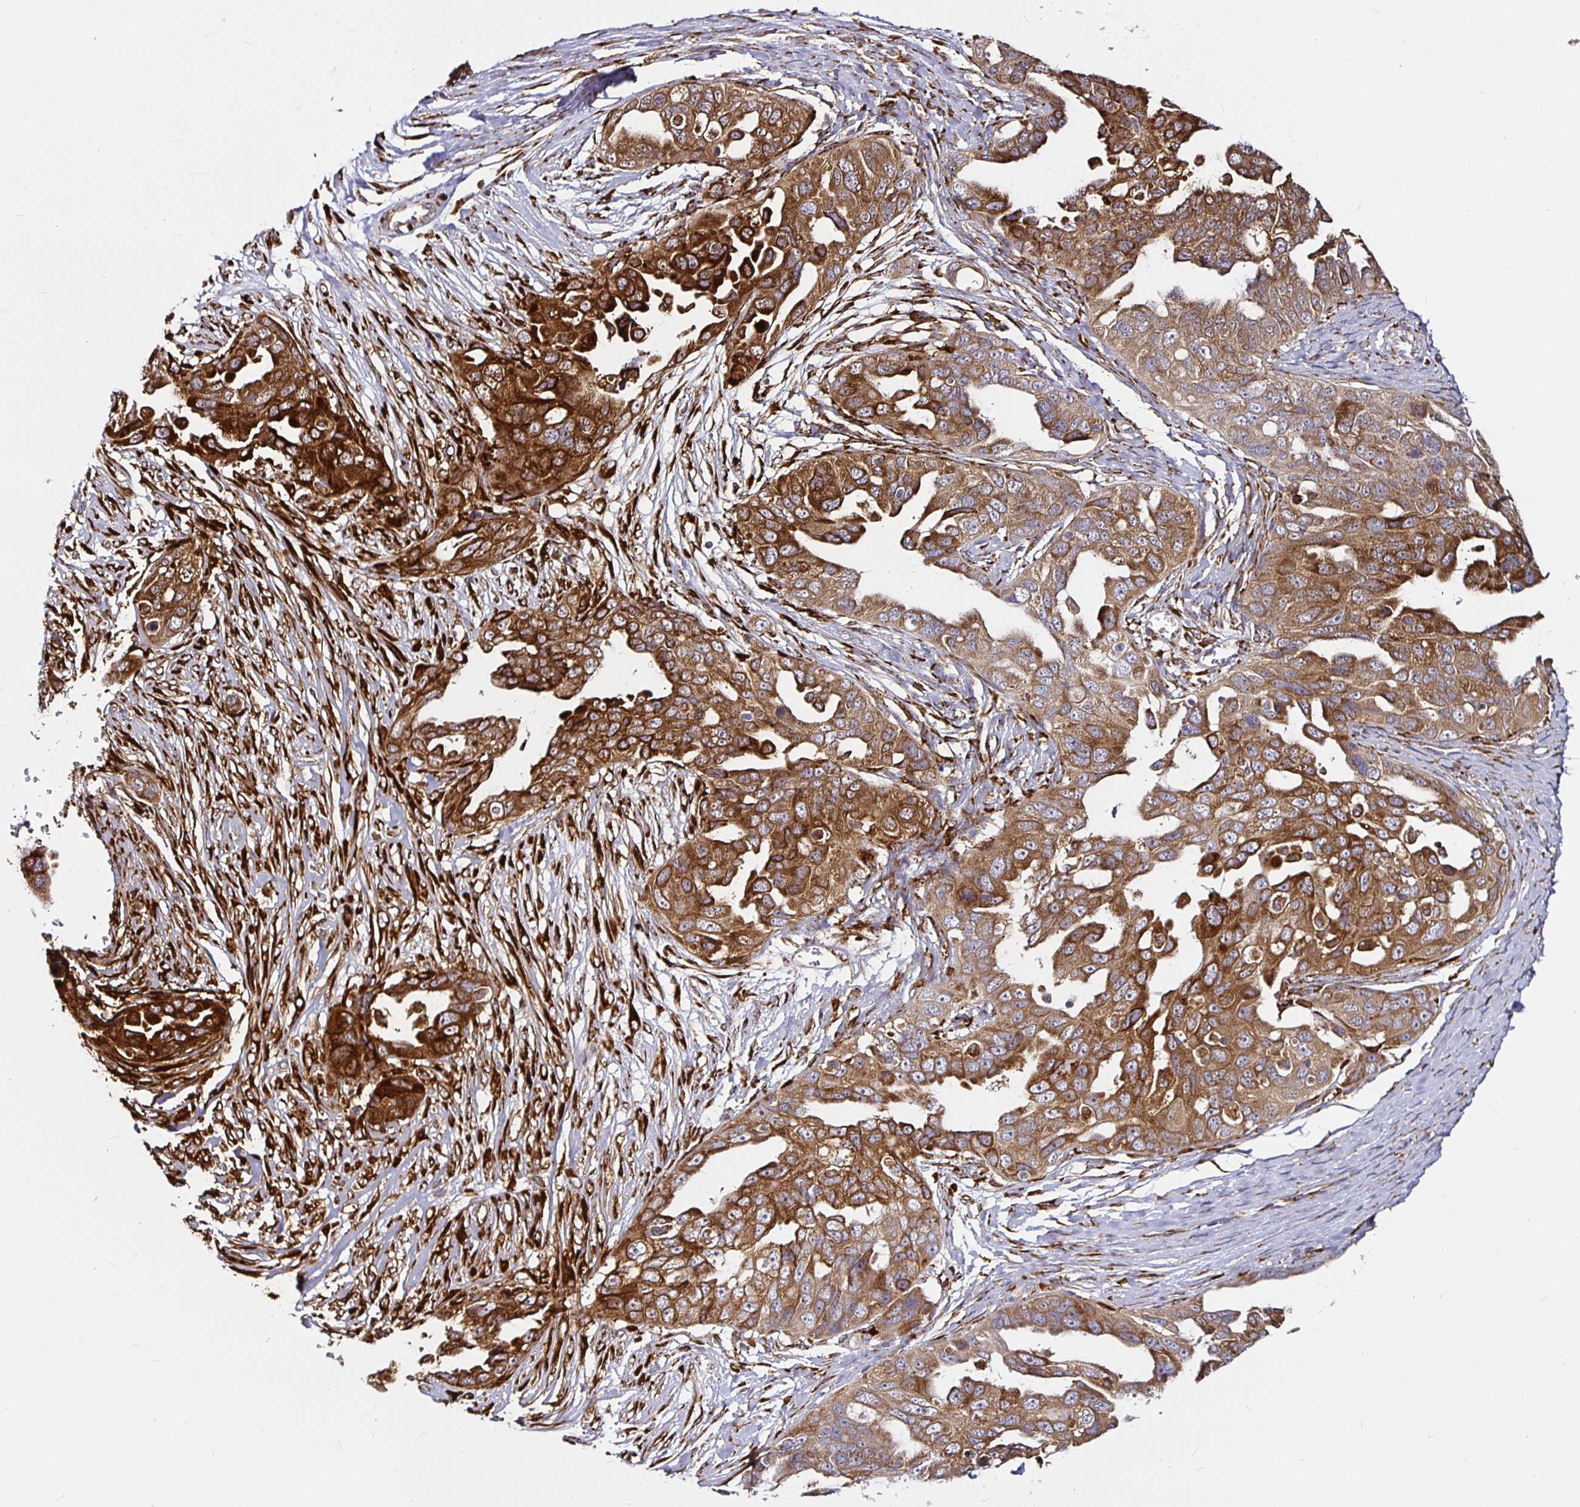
{"staining": {"intensity": "strong", "quantity": ">75%", "location": "cytoplasmic/membranous"}, "tissue": "ovarian cancer", "cell_type": "Tumor cells", "image_type": "cancer", "snomed": [{"axis": "morphology", "description": "Carcinoma, endometroid"}, {"axis": "topography", "description": "Ovary"}], "caption": "This image exhibits immunohistochemistry (IHC) staining of human ovarian endometroid carcinoma, with high strong cytoplasmic/membranous staining in approximately >75% of tumor cells.", "gene": "P4HA2", "patient": {"sex": "female", "age": 70}}